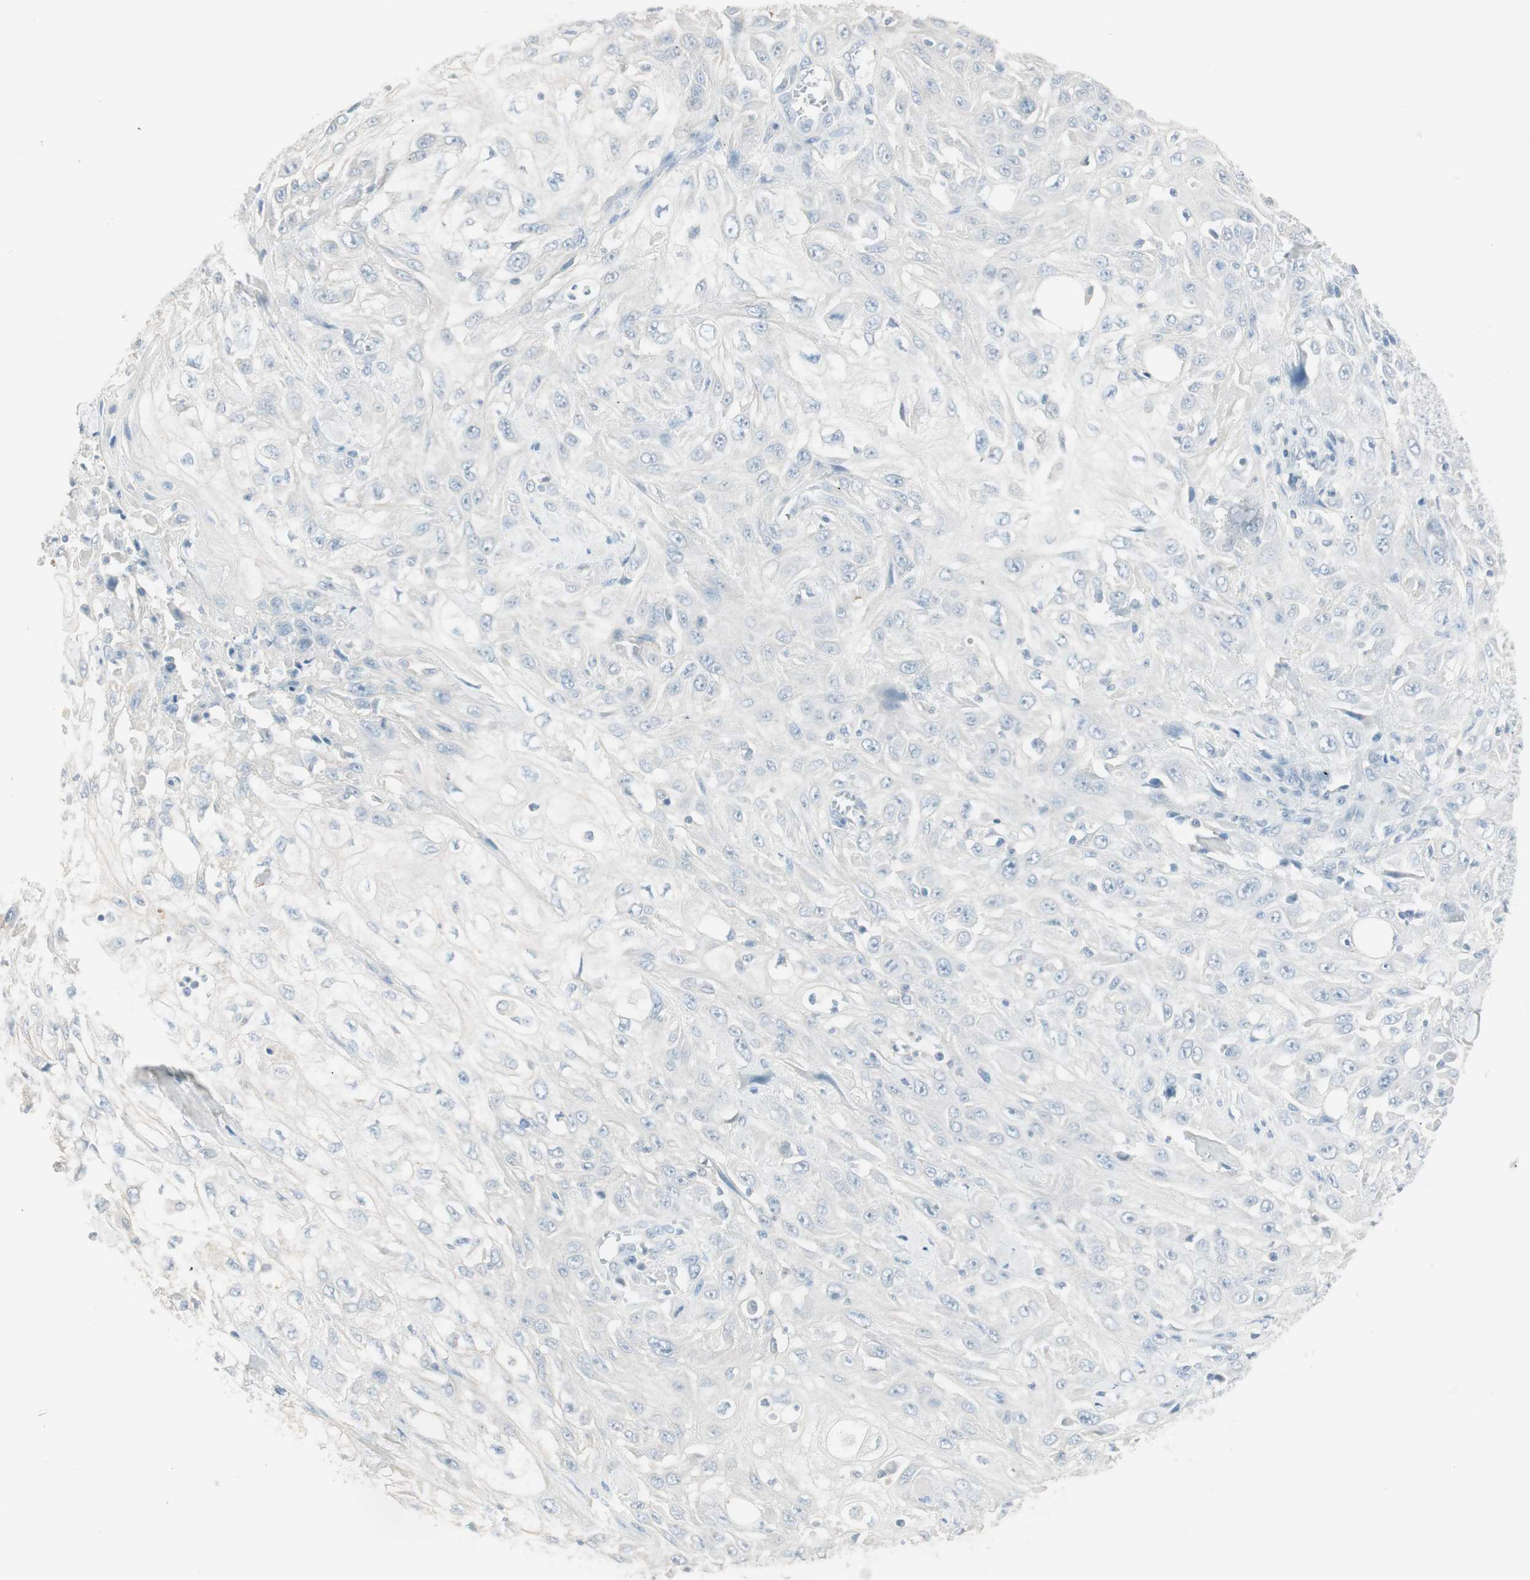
{"staining": {"intensity": "negative", "quantity": "none", "location": "none"}, "tissue": "skin cancer", "cell_type": "Tumor cells", "image_type": "cancer", "snomed": [{"axis": "morphology", "description": "Squamous cell carcinoma, NOS"}, {"axis": "morphology", "description": "Squamous cell carcinoma, metastatic, NOS"}, {"axis": "topography", "description": "Skin"}, {"axis": "topography", "description": "Lymph node"}], "caption": "This is an immunohistochemistry (IHC) histopathology image of squamous cell carcinoma (skin). There is no positivity in tumor cells.", "gene": "ITLN2", "patient": {"sex": "male", "age": 75}}